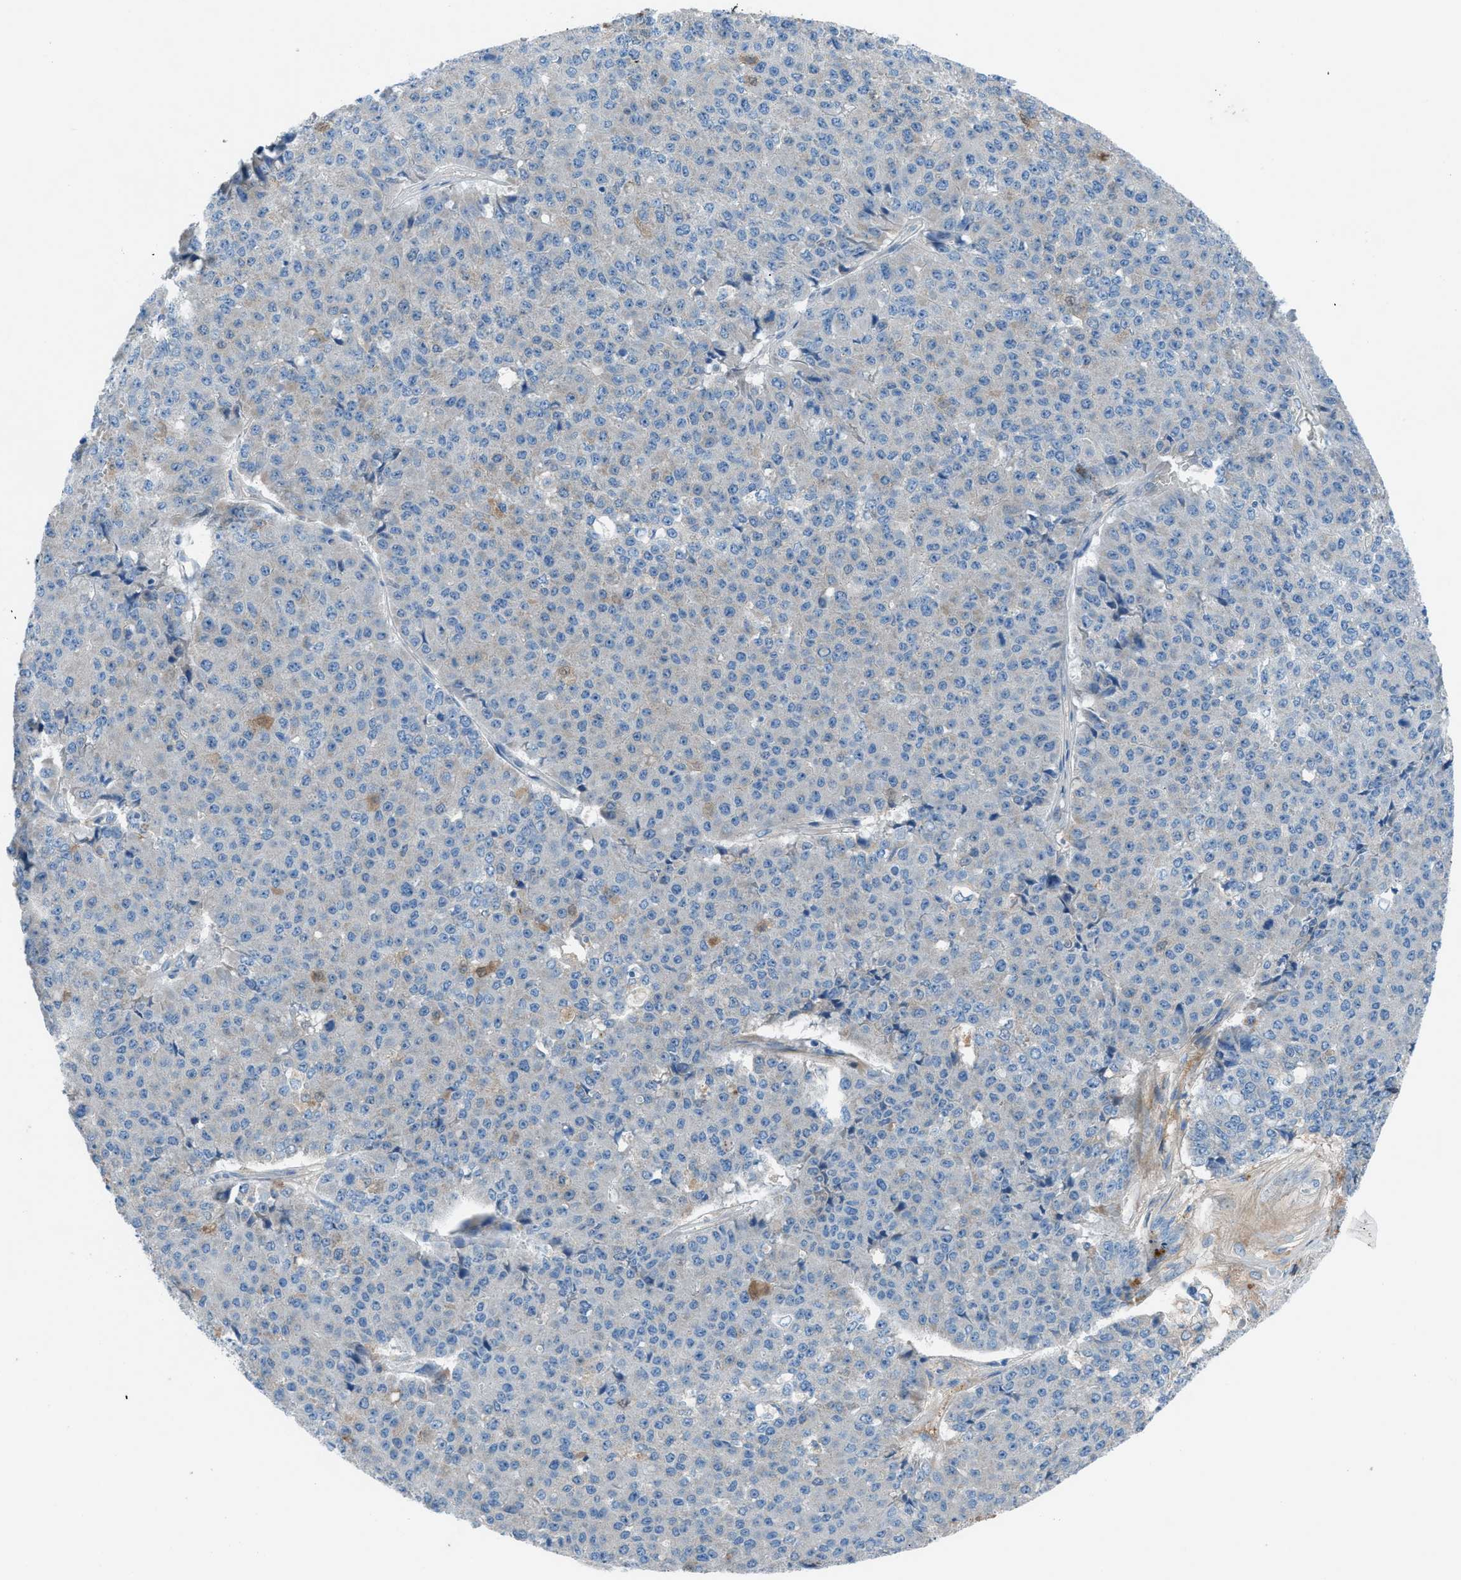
{"staining": {"intensity": "negative", "quantity": "none", "location": "none"}, "tissue": "pancreatic cancer", "cell_type": "Tumor cells", "image_type": "cancer", "snomed": [{"axis": "morphology", "description": "Adenocarcinoma, NOS"}, {"axis": "topography", "description": "Pancreas"}], "caption": "Immunohistochemistry photomicrograph of pancreatic adenocarcinoma stained for a protein (brown), which demonstrates no staining in tumor cells.", "gene": "C5AR2", "patient": {"sex": "male", "age": 50}}